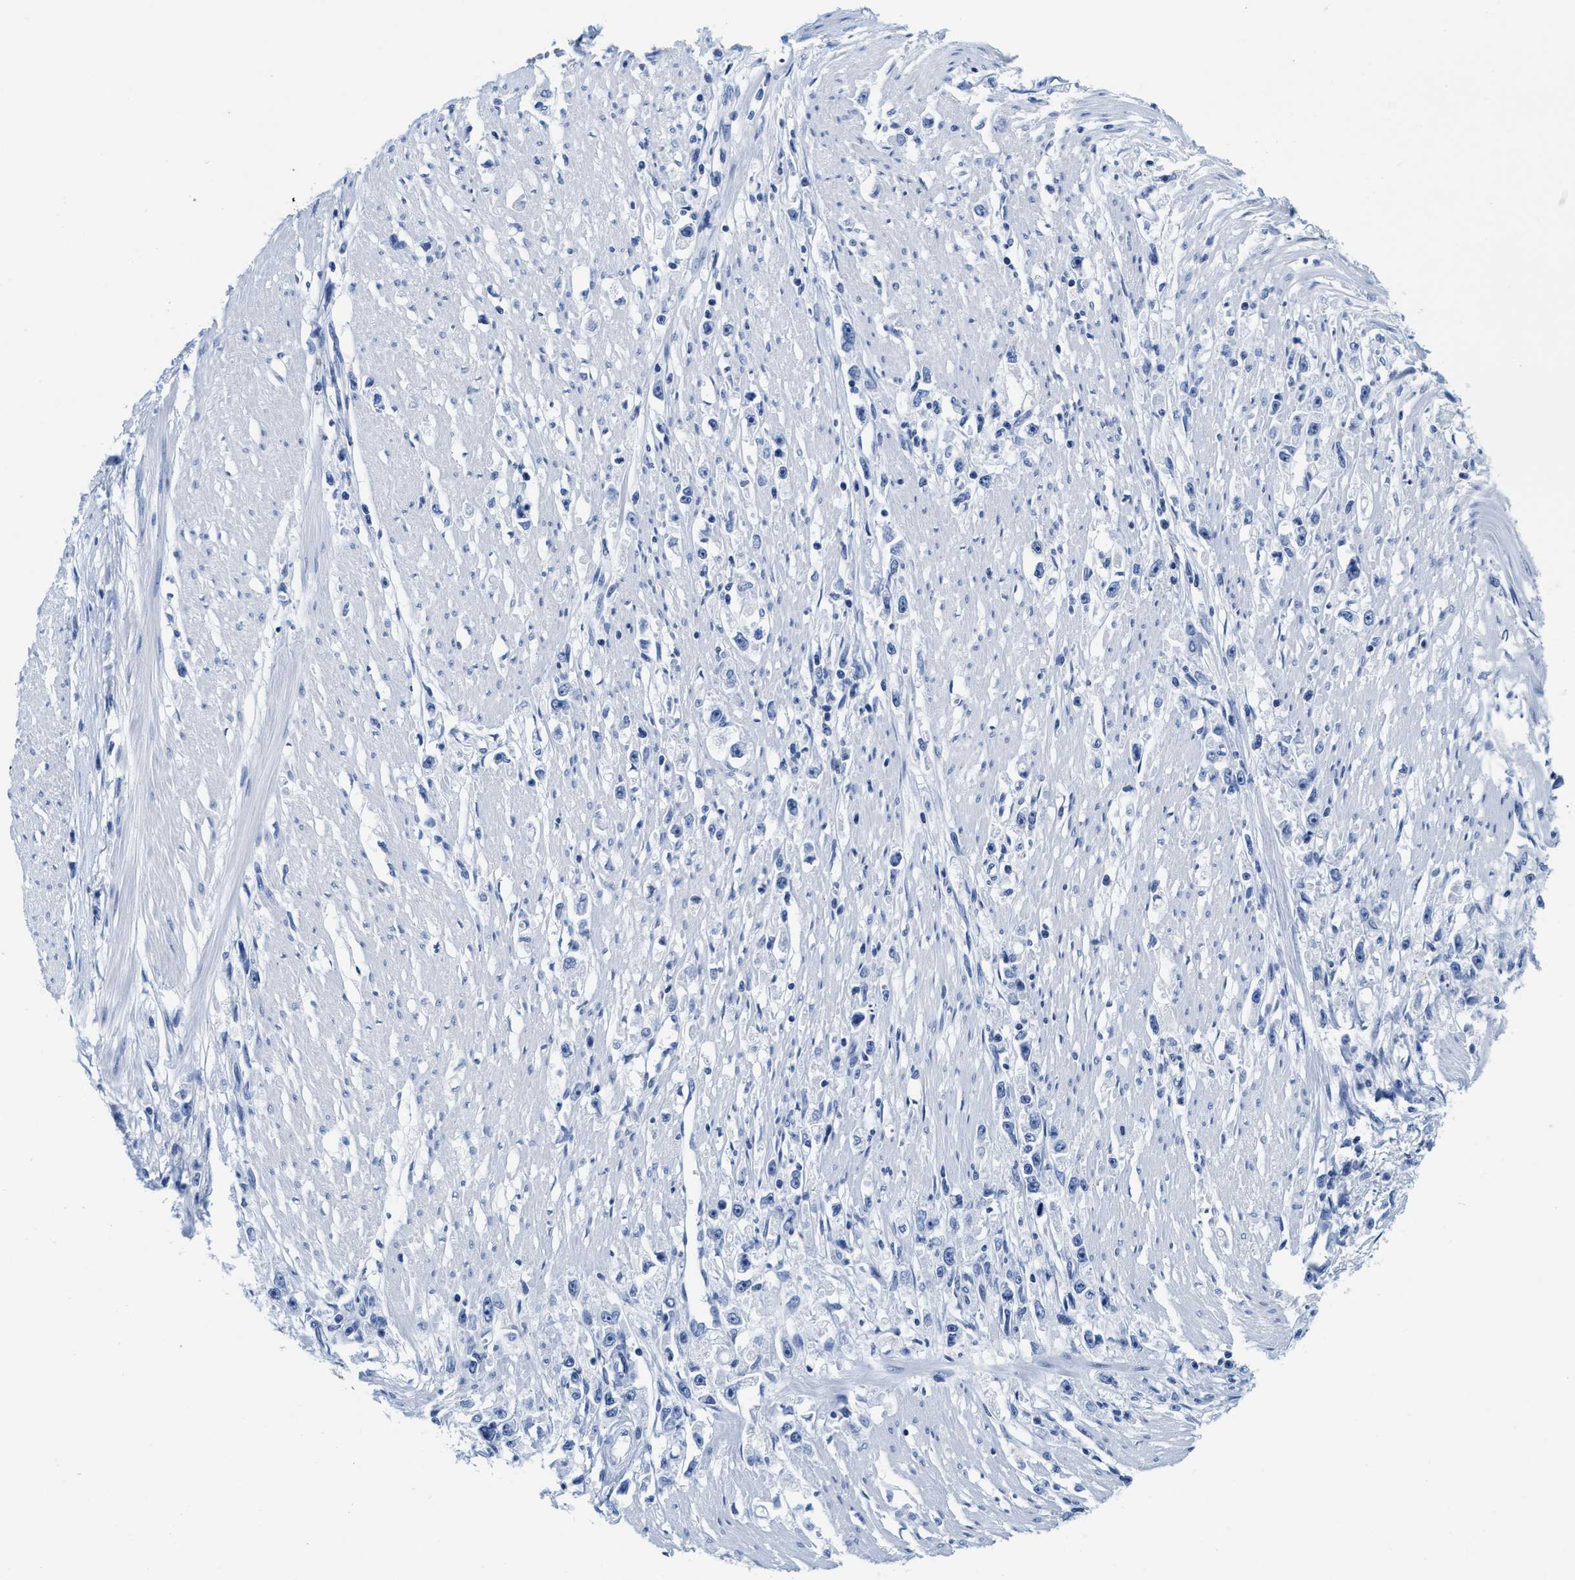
{"staining": {"intensity": "negative", "quantity": "none", "location": "none"}, "tissue": "stomach cancer", "cell_type": "Tumor cells", "image_type": "cancer", "snomed": [{"axis": "morphology", "description": "Adenocarcinoma, NOS"}, {"axis": "topography", "description": "Stomach"}], "caption": "Tumor cells are negative for protein expression in human stomach cancer.", "gene": "TTC3", "patient": {"sex": "female", "age": 59}}